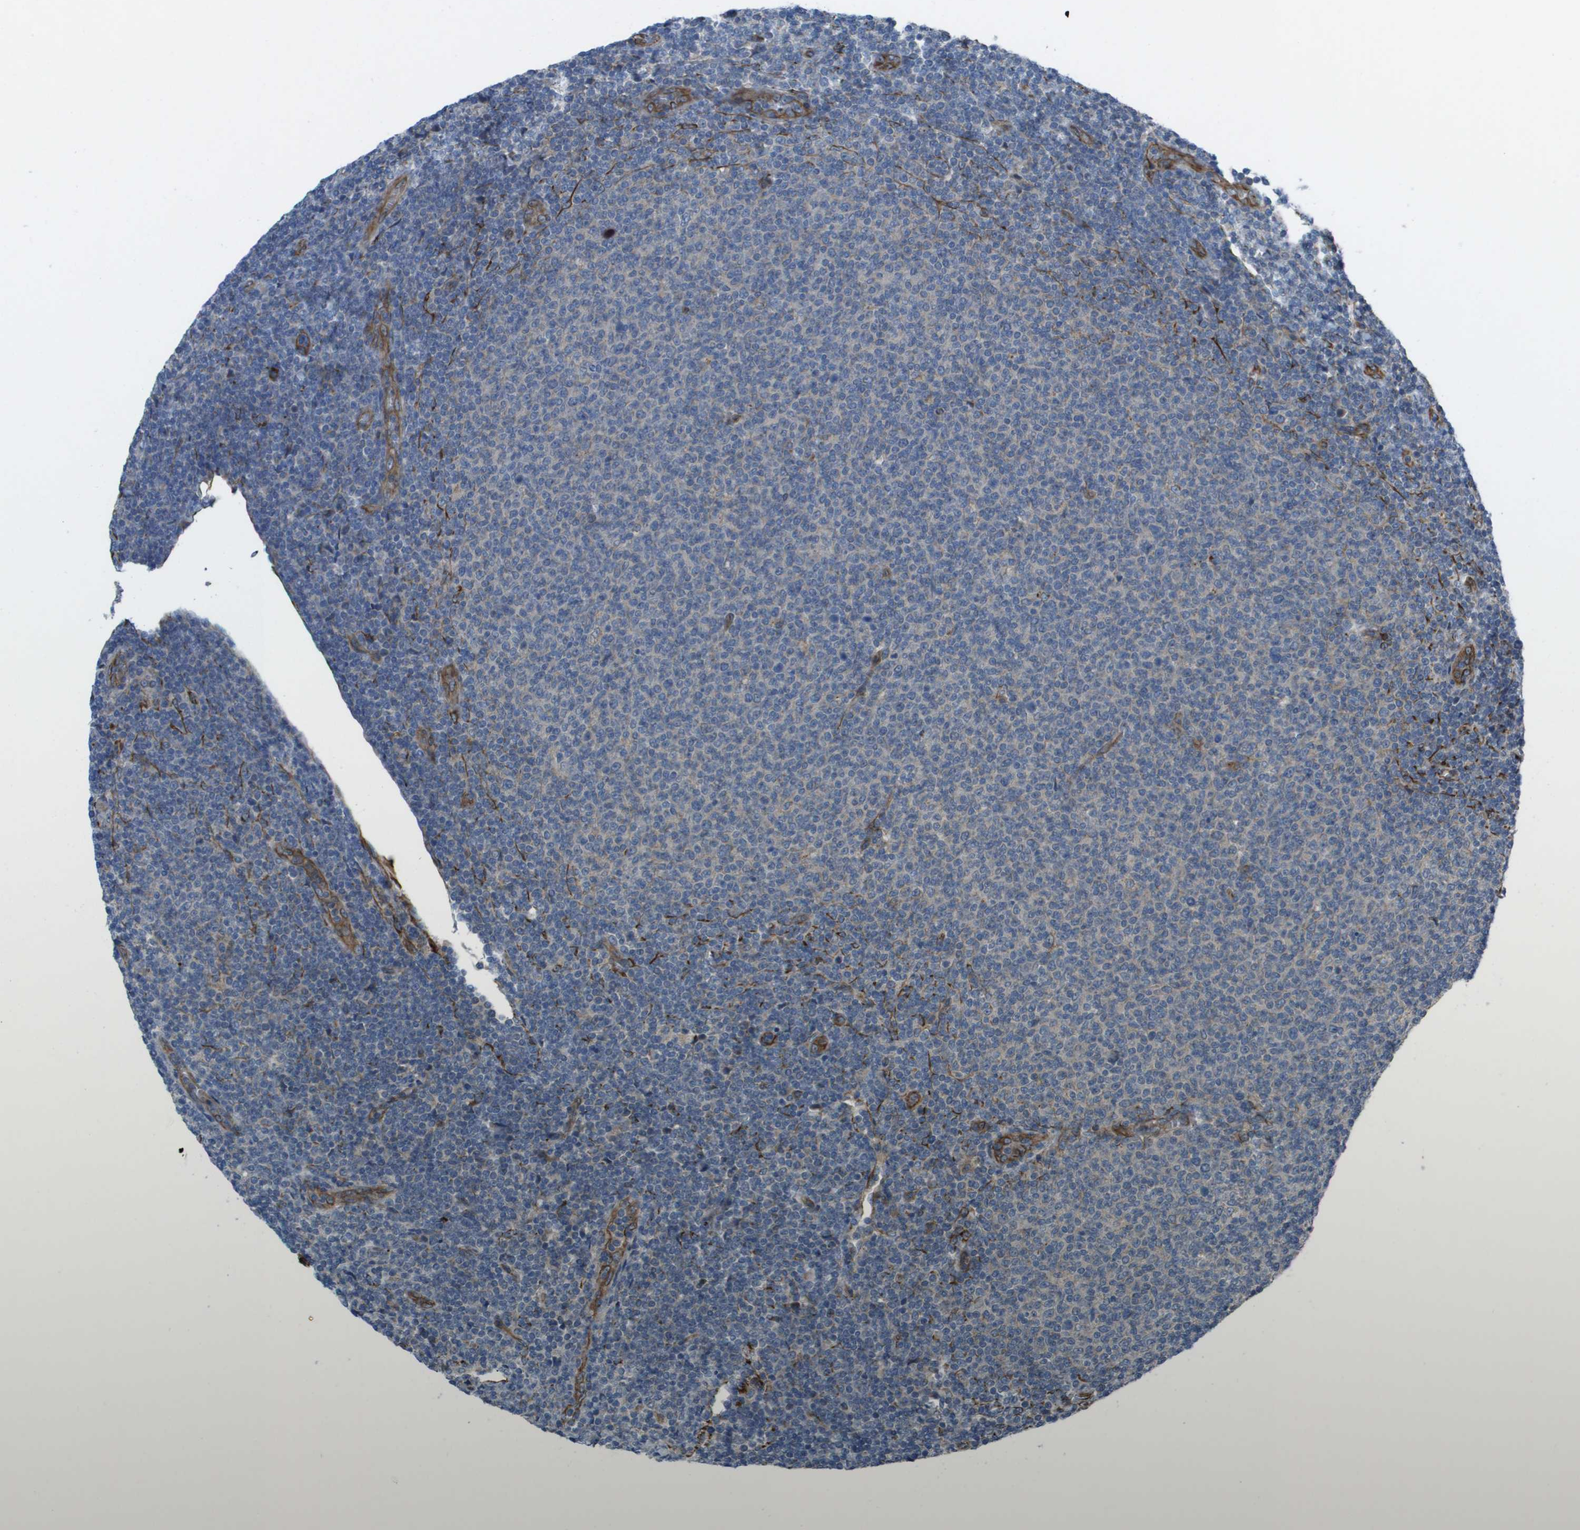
{"staining": {"intensity": "negative", "quantity": "none", "location": "none"}, "tissue": "lymphoma", "cell_type": "Tumor cells", "image_type": "cancer", "snomed": [{"axis": "morphology", "description": "Malignant lymphoma, non-Hodgkin's type, Low grade"}, {"axis": "topography", "description": "Lymph node"}], "caption": "Immunohistochemistry photomicrograph of neoplastic tissue: human malignant lymphoma, non-Hodgkin's type (low-grade) stained with DAB reveals no significant protein expression in tumor cells. (DAB (3,3'-diaminobenzidine) immunohistochemistry visualized using brightfield microscopy, high magnification).", "gene": "SLC6A9", "patient": {"sex": "male", "age": 66}}